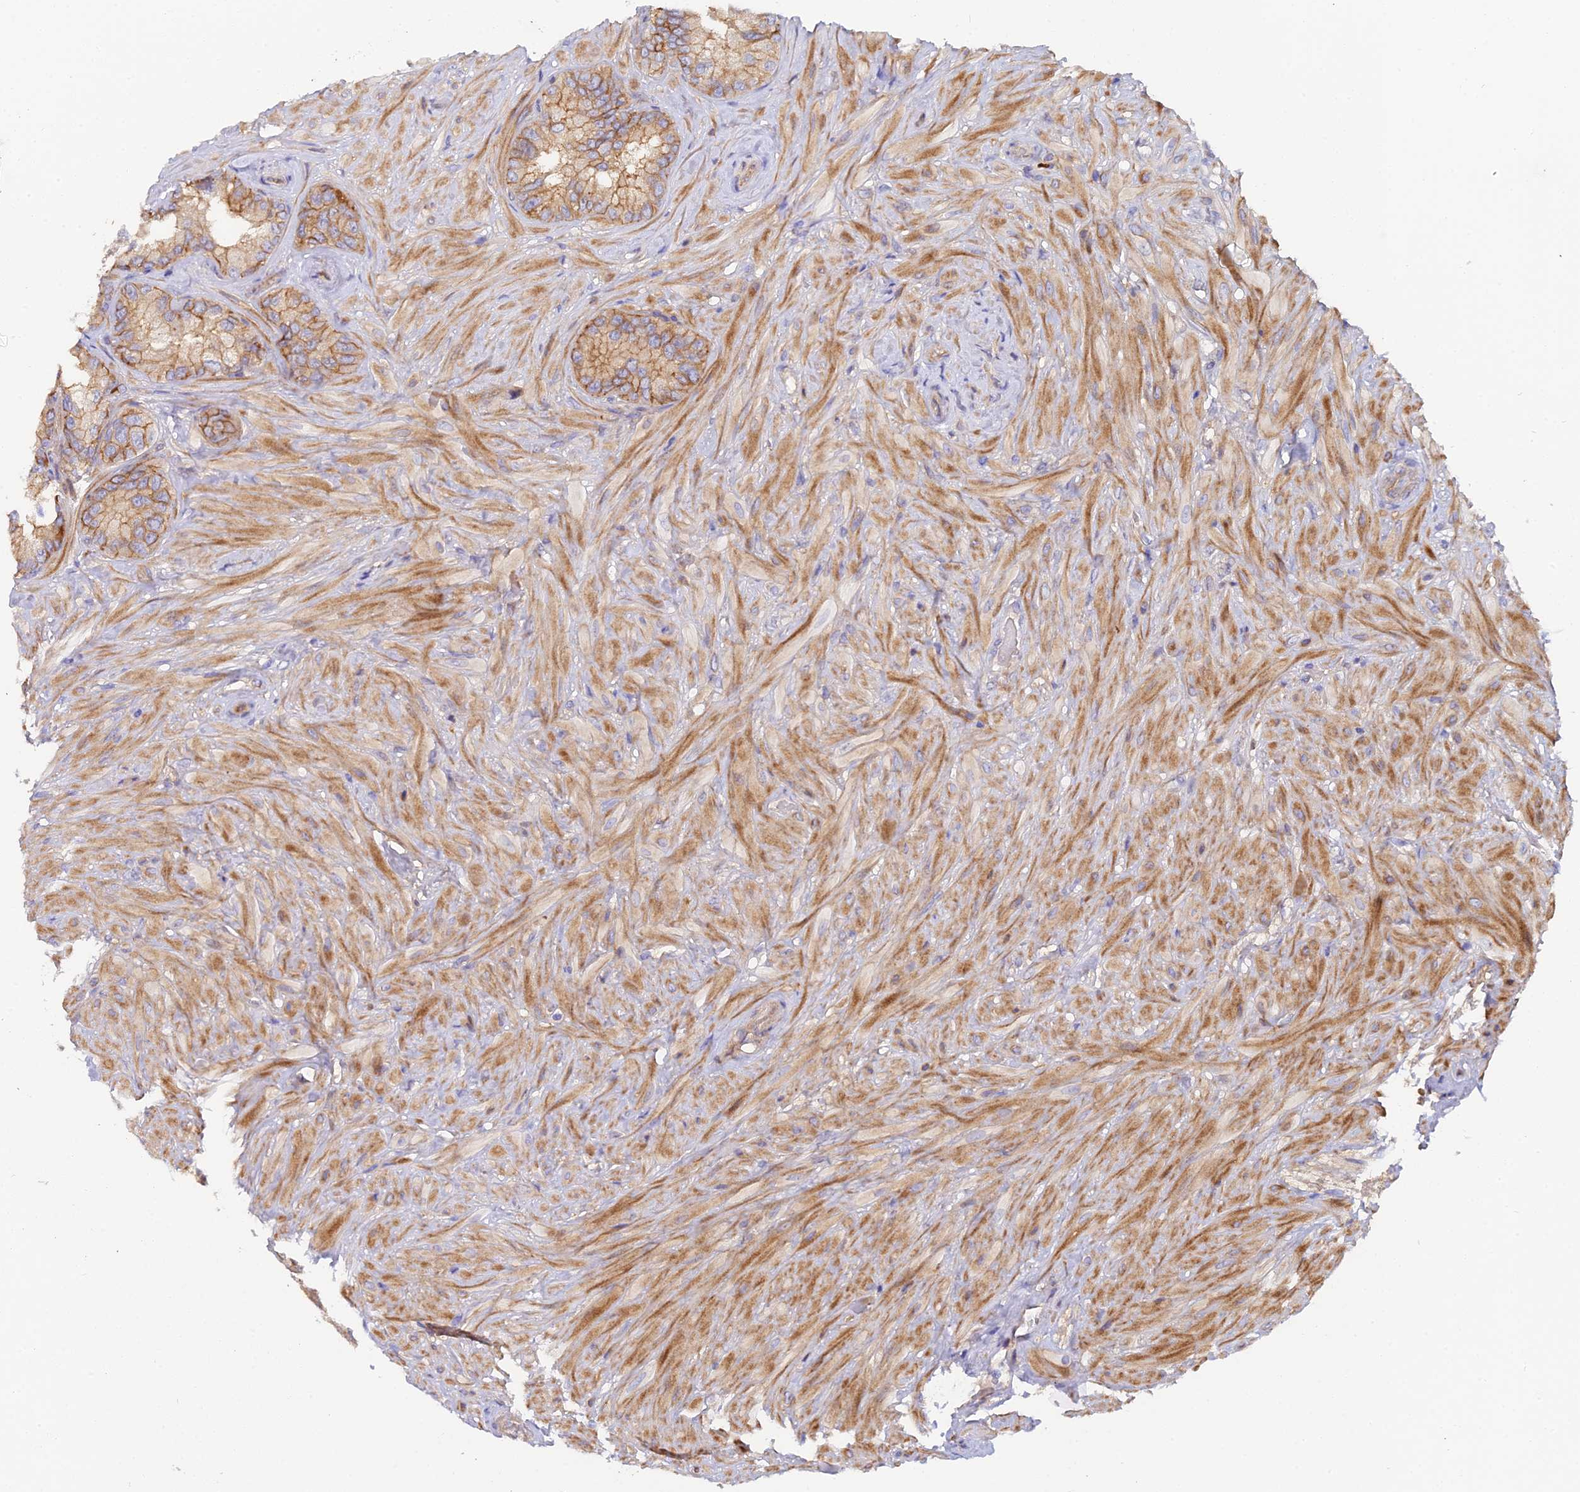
{"staining": {"intensity": "moderate", "quantity": ">75%", "location": "cytoplasmic/membranous"}, "tissue": "seminal vesicle", "cell_type": "Glandular cells", "image_type": "normal", "snomed": [{"axis": "morphology", "description": "Normal tissue, NOS"}, {"axis": "topography", "description": "Seminal veicle"}, {"axis": "topography", "description": "Peripheral nerve tissue"}], "caption": "The micrograph shows staining of normal seminal vesicle, revealing moderate cytoplasmic/membranous protein staining (brown color) within glandular cells. (DAB (3,3'-diaminobenzidine) IHC, brown staining for protein, blue staining for nuclei).", "gene": "GNG5B", "patient": {"sex": "male", "age": 67}}